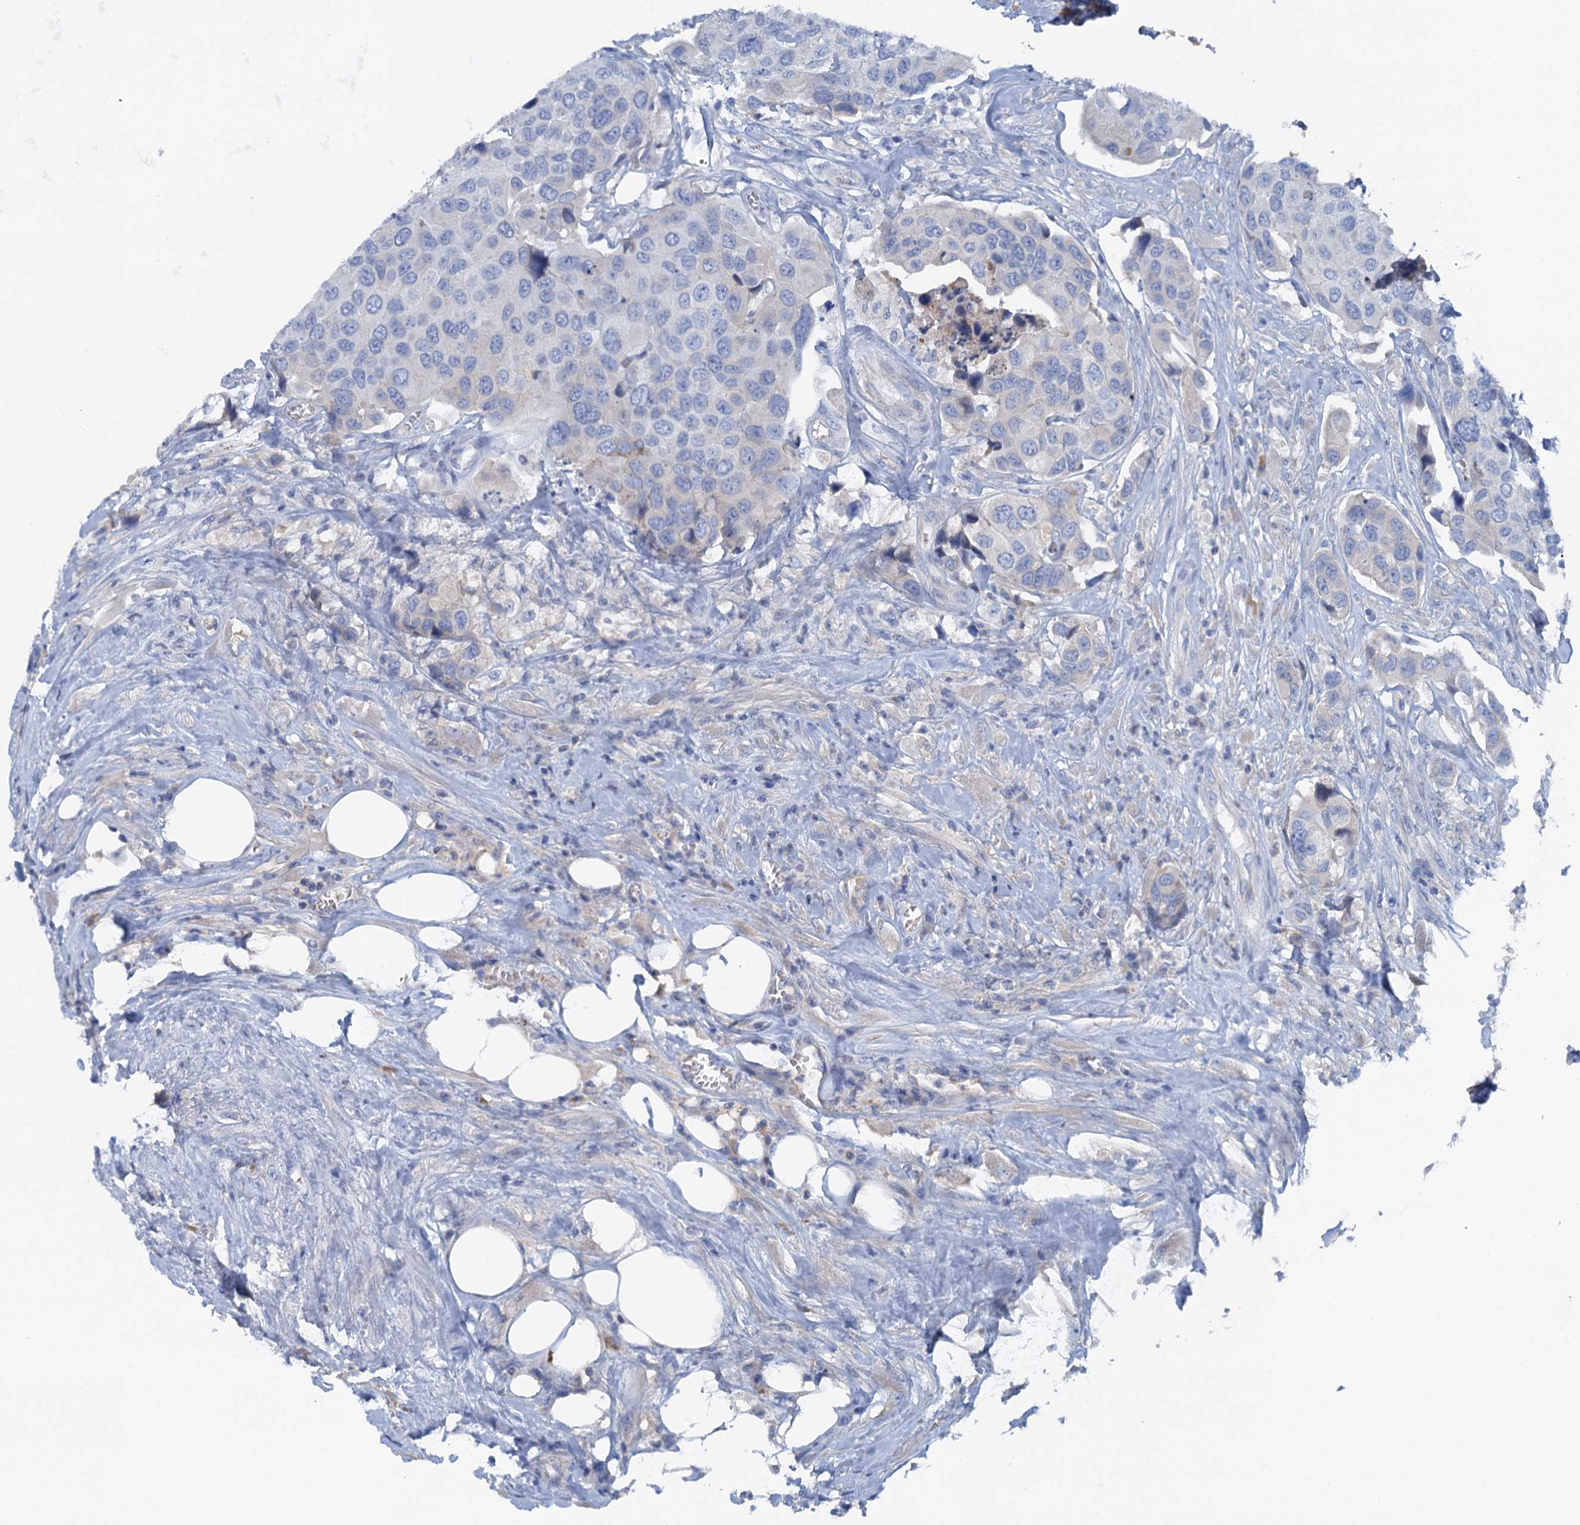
{"staining": {"intensity": "negative", "quantity": "none", "location": "none"}, "tissue": "urothelial cancer", "cell_type": "Tumor cells", "image_type": "cancer", "snomed": [{"axis": "morphology", "description": "Urothelial carcinoma, High grade"}, {"axis": "topography", "description": "Urinary bladder"}], "caption": "Image shows no significant protein positivity in tumor cells of urothelial cancer. (DAB IHC, high magnification).", "gene": "MYADML2", "patient": {"sex": "male", "age": 74}}